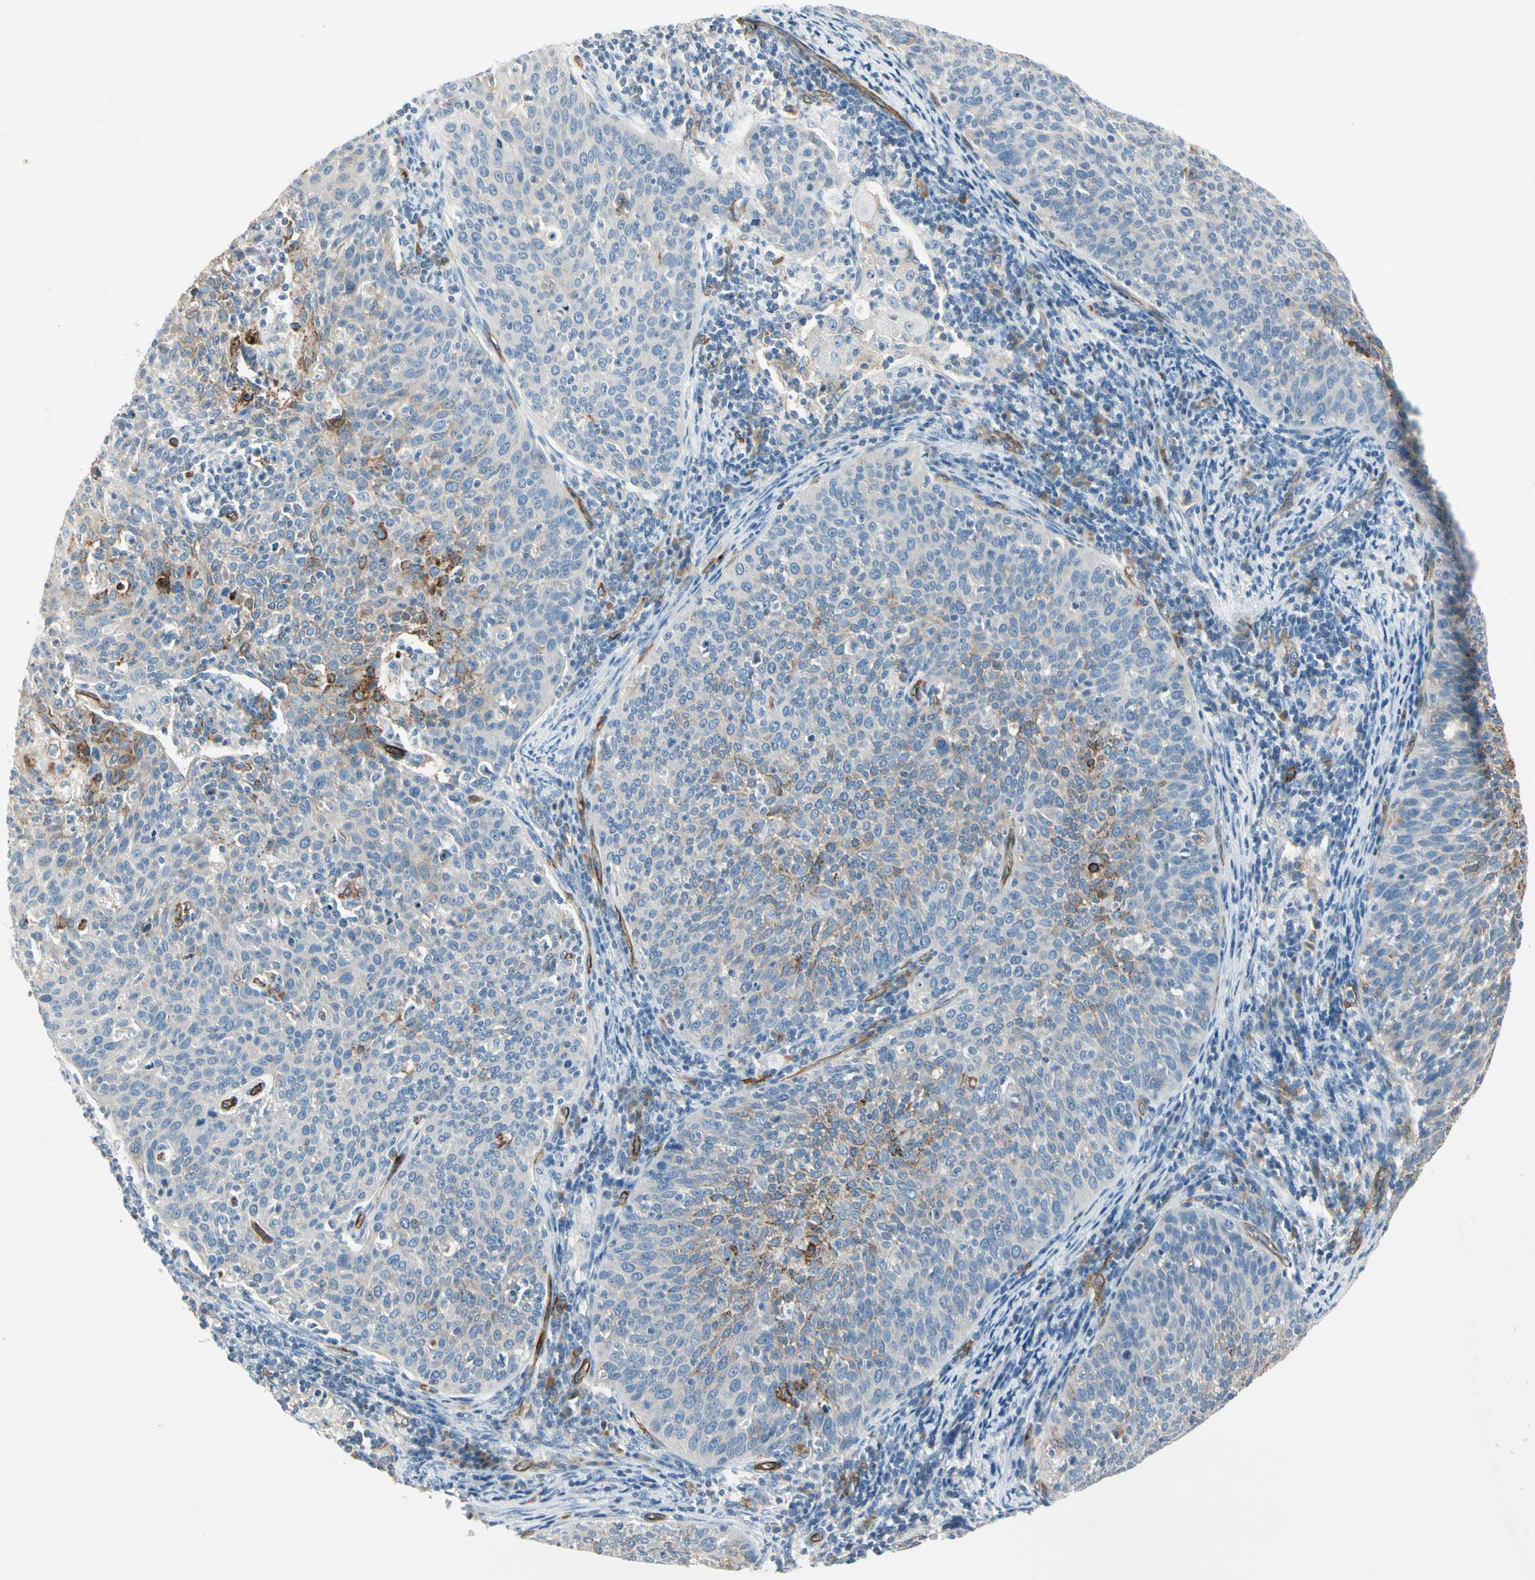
{"staining": {"intensity": "weak", "quantity": "<25%", "location": "cytoplasmic/membranous"}, "tissue": "cervical cancer", "cell_type": "Tumor cells", "image_type": "cancer", "snomed": [{"axis": "morphology", "description": "Squamous cell carcinoma, NOS"}, {"axis": "topography", "description": "Cervix"}], "caption": "A high-resolution micrograph shows immunohistochemistry (IHC) staining of cervical squamous cell carcinoma, which displays no significant positivity in tumor cells.", "gene": "CD93", "patient": {"sex": "female", "age": 38}}